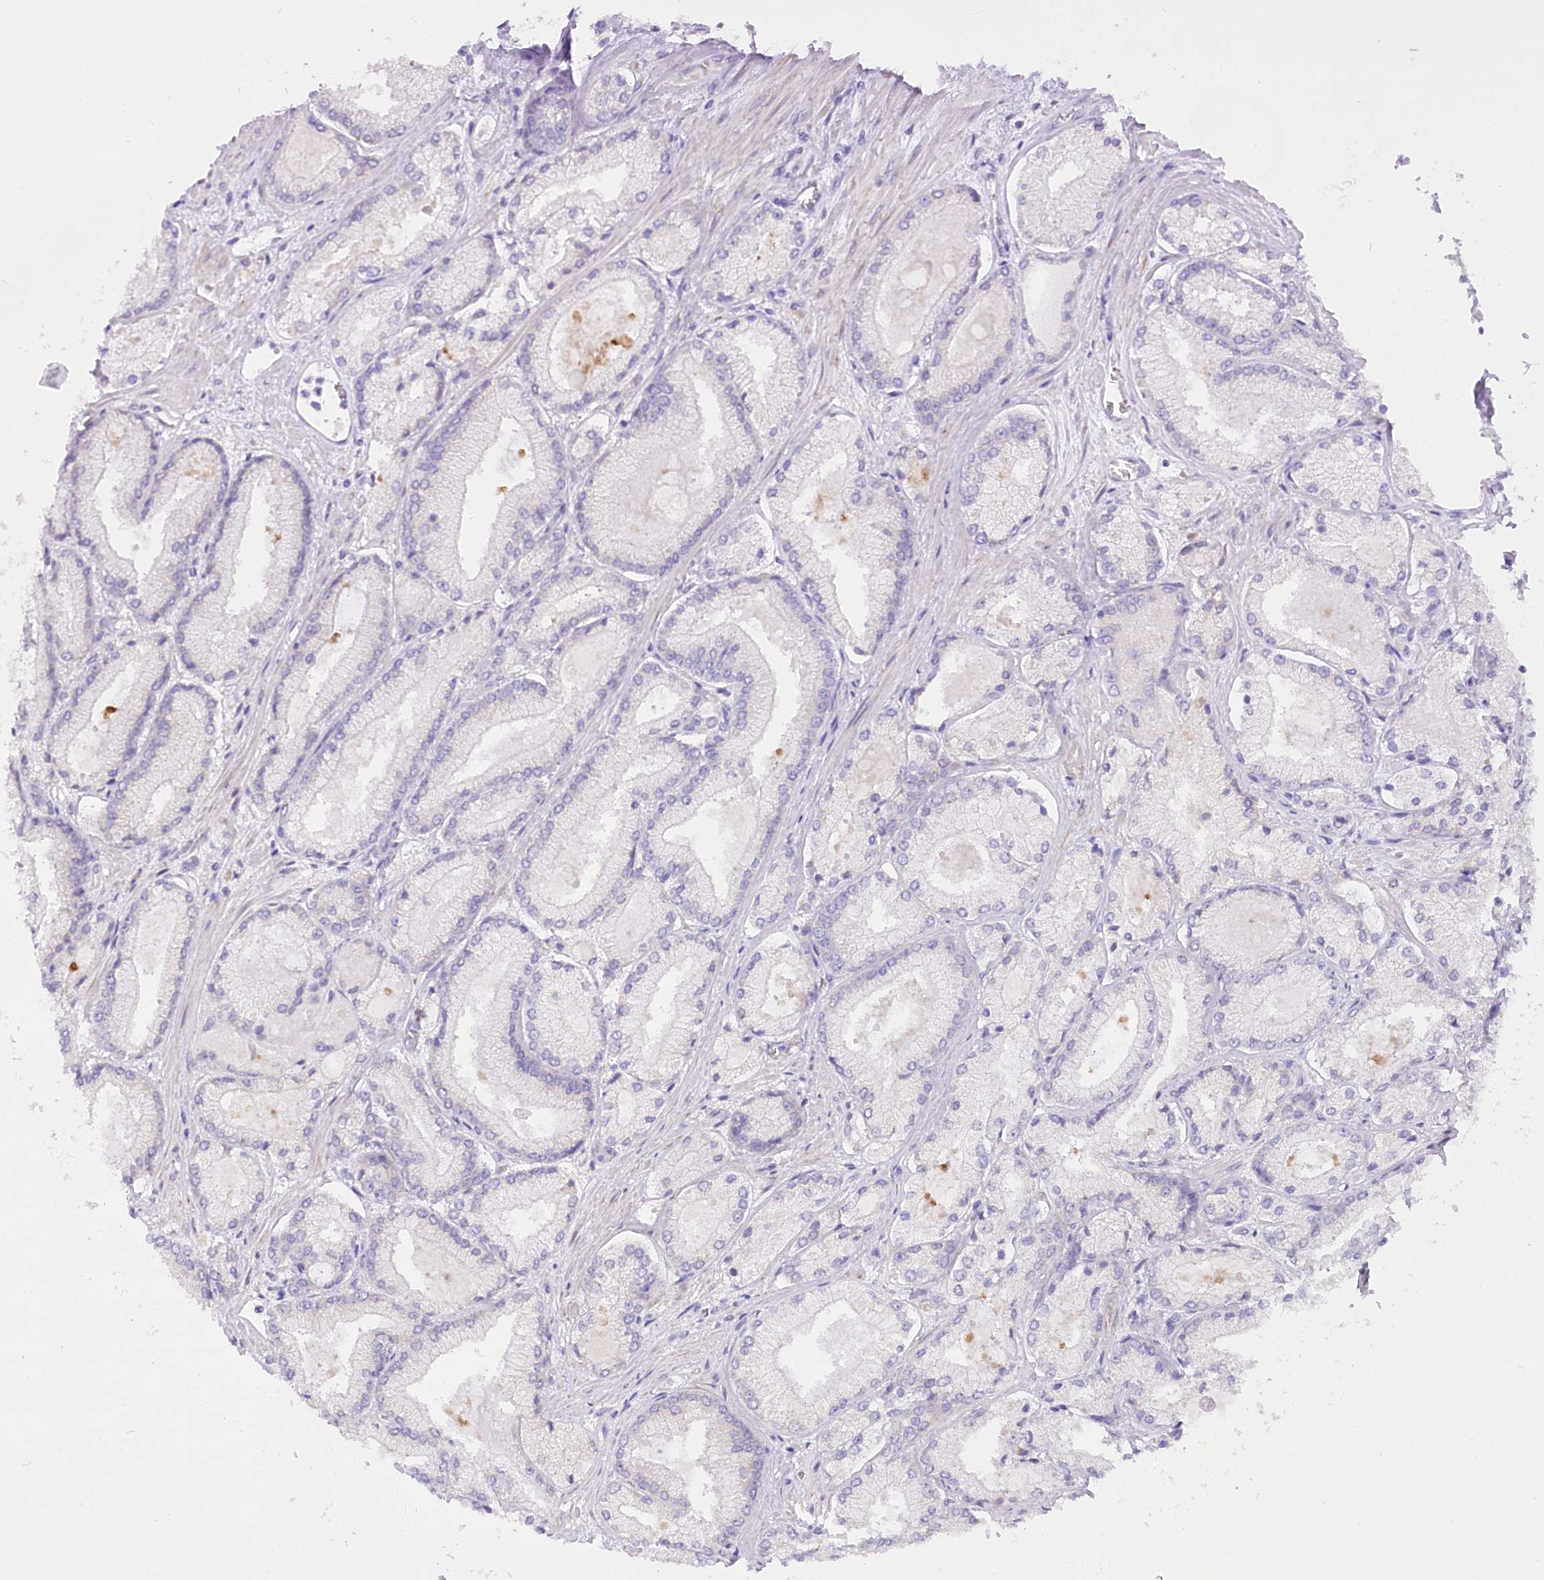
{"staining": {"intensity": "negative", "quantity": "none", "location": "none"}, "tissue": "prostate cancer", "cell_type": "Tumor cells", "image_type": "cancer", "snomed": [{"axis": "morphology", "description": "Adenocarcinoma, Low grade"}, {"axis": "topography", "description": "Prostate"}], "caption": "This is a histopathology image of immunohistochemistry (IHC) staining of prostate cancer (low-grade adenocarcinoma), which shows no staining in tumor cells.", "gene": "STT3B", "patient": {"sex": "male", "age": 74}}